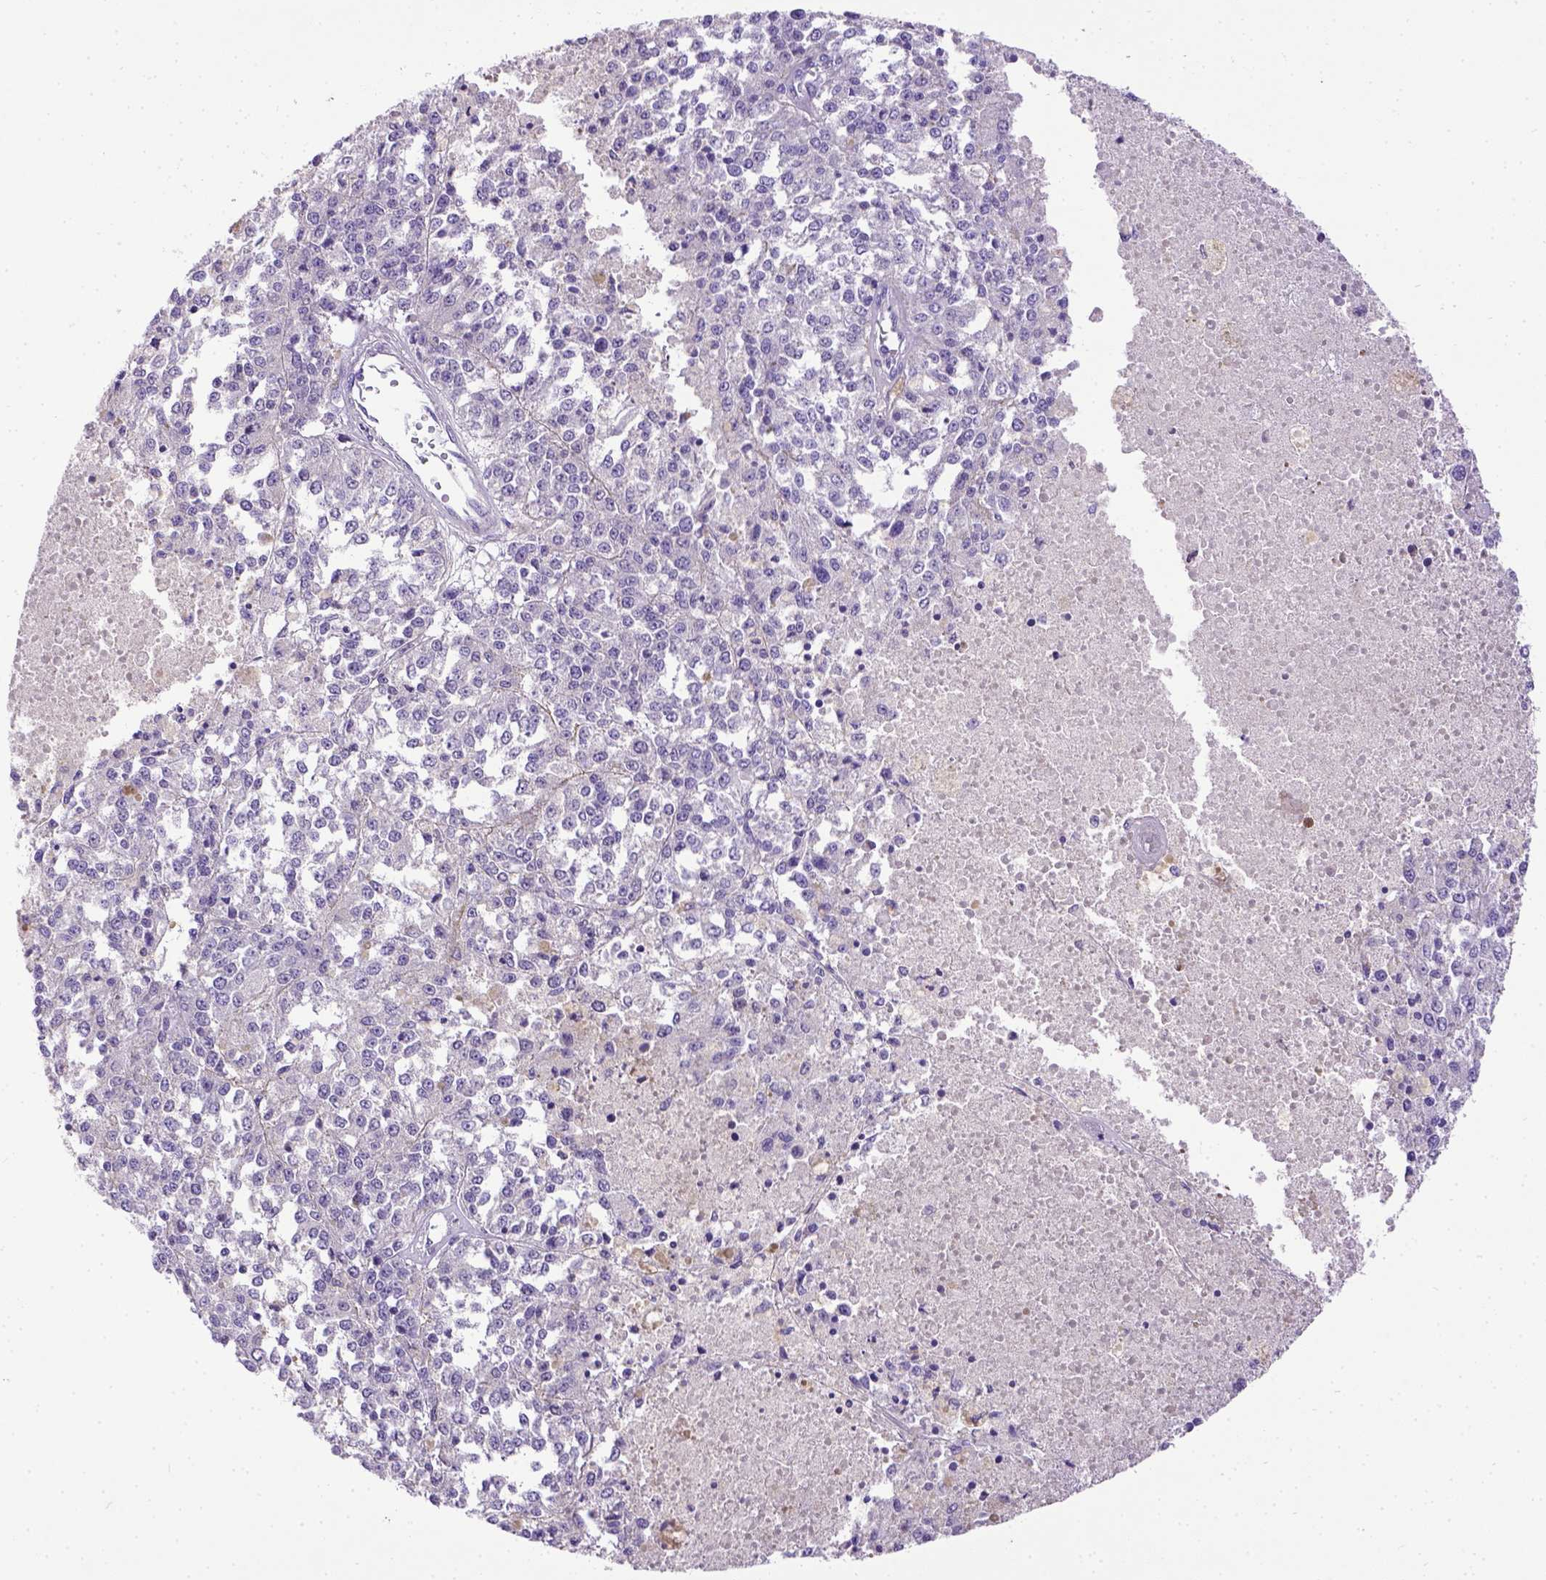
{"staining": {"intensity": "negative", "quantity": "none", "location": "none"}, "tissue": "melanoma", "cell_type": "Tumor cells", "image_type": "cancer", "snomed": [{"axis": "morphology", "description": "Malignant melanoma, Metastatic site"}, {"axis": "topography", "description": "Lymph node"}], "caption": "A micrograph of melanoma stained for a protein reveals no brown staining in tumor cells.", "gene": "B3GAT1", "patient": {"sex": "female", "age": 64}}